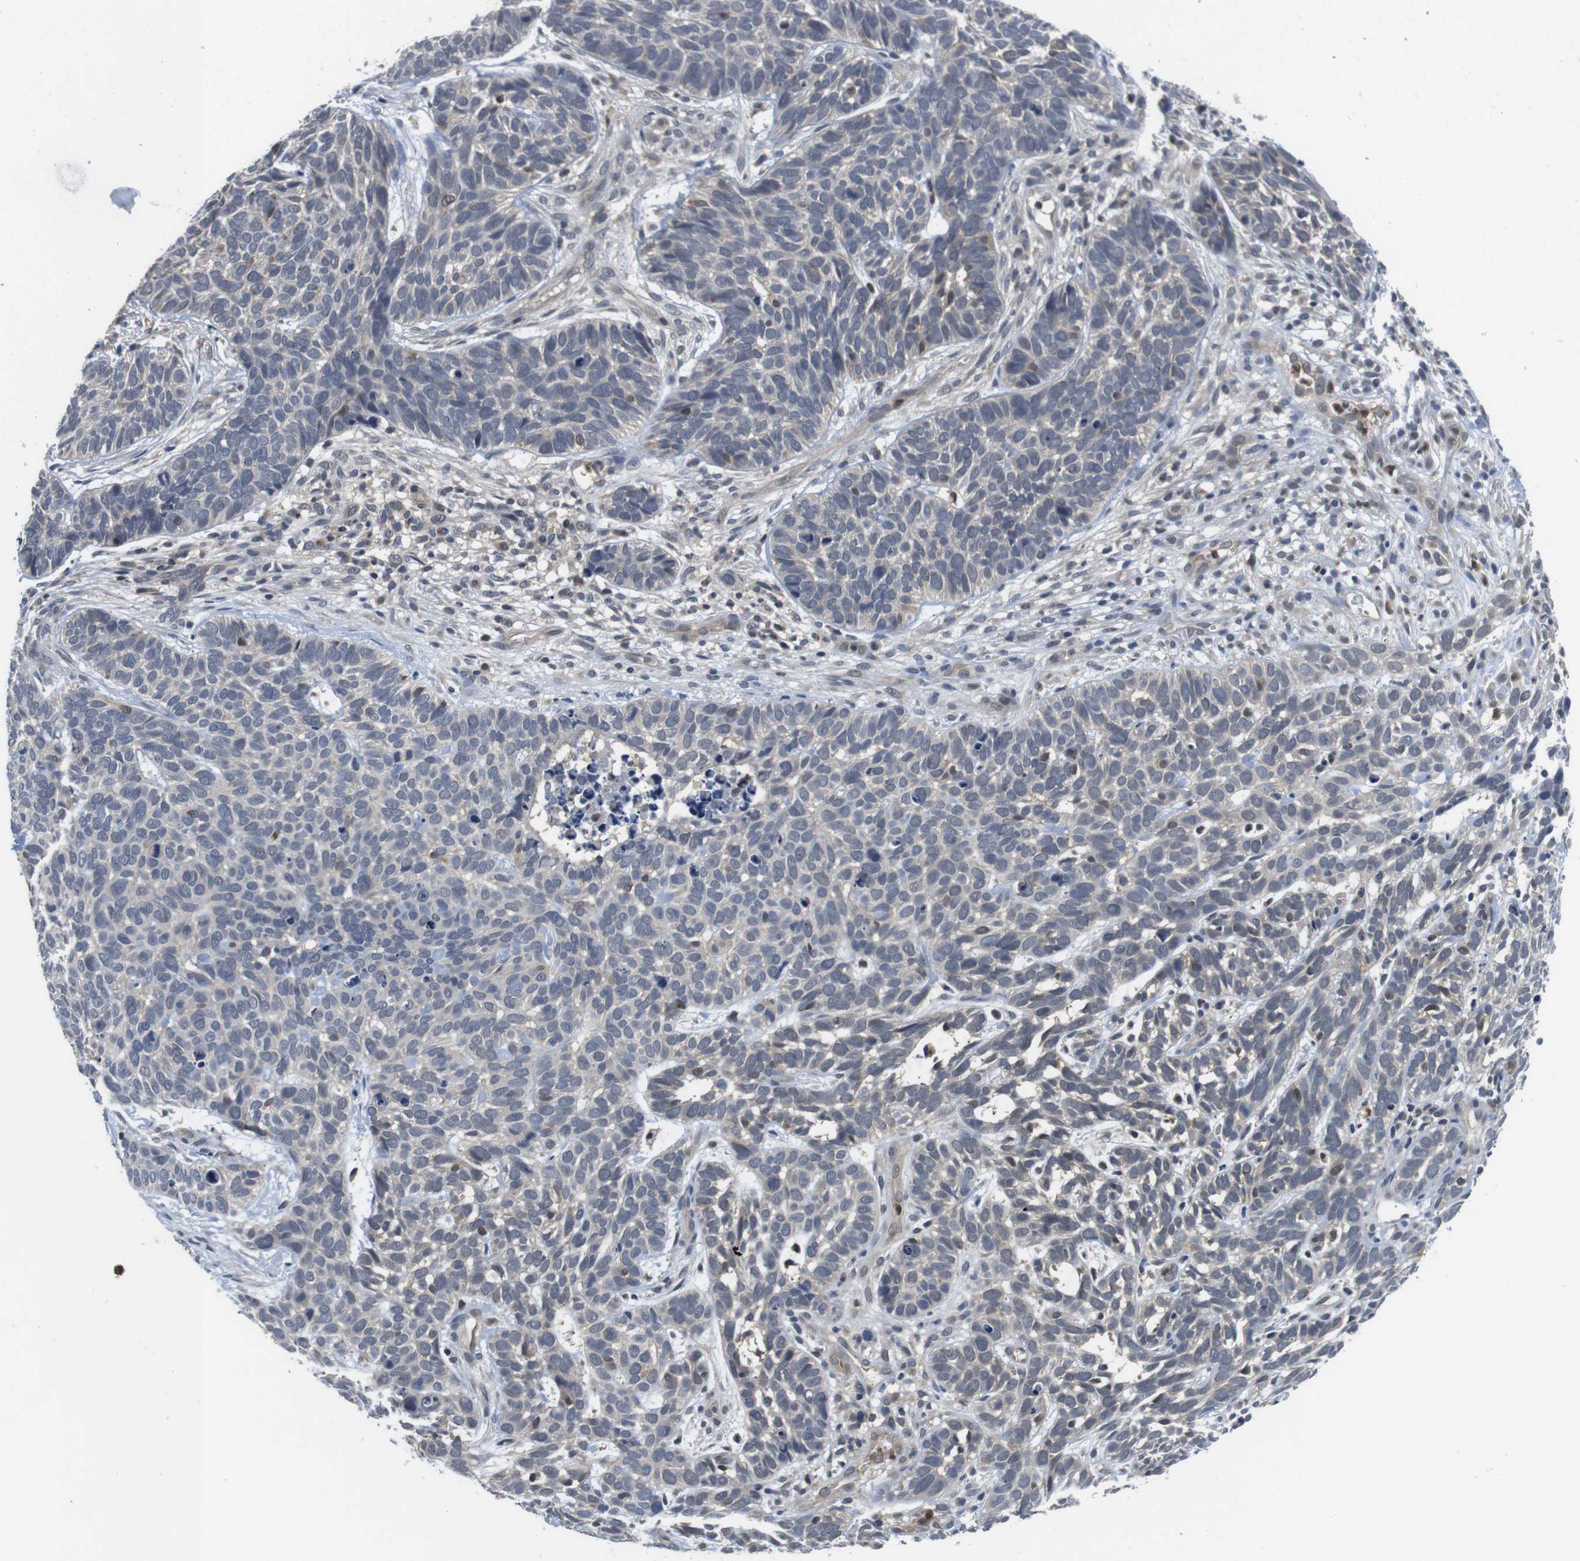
{"staining": {"intensity": "negative", "quantity": "none", "location": "none"}, "tissue": "skin cancer", "cell_type": "Tumor cells", "image_type": "cancer", "snomed": [{"axis": "morphology", "description": "Basal cell carcinoma"}, {"axis": "topography", "description": "Skin"}], "caption": "Histopathology image shows no protein expression in tumor cells of skin basal cell carcinoma tissue.", "gene": "FADD", "patient": {"sex": "male", "age": 87}}